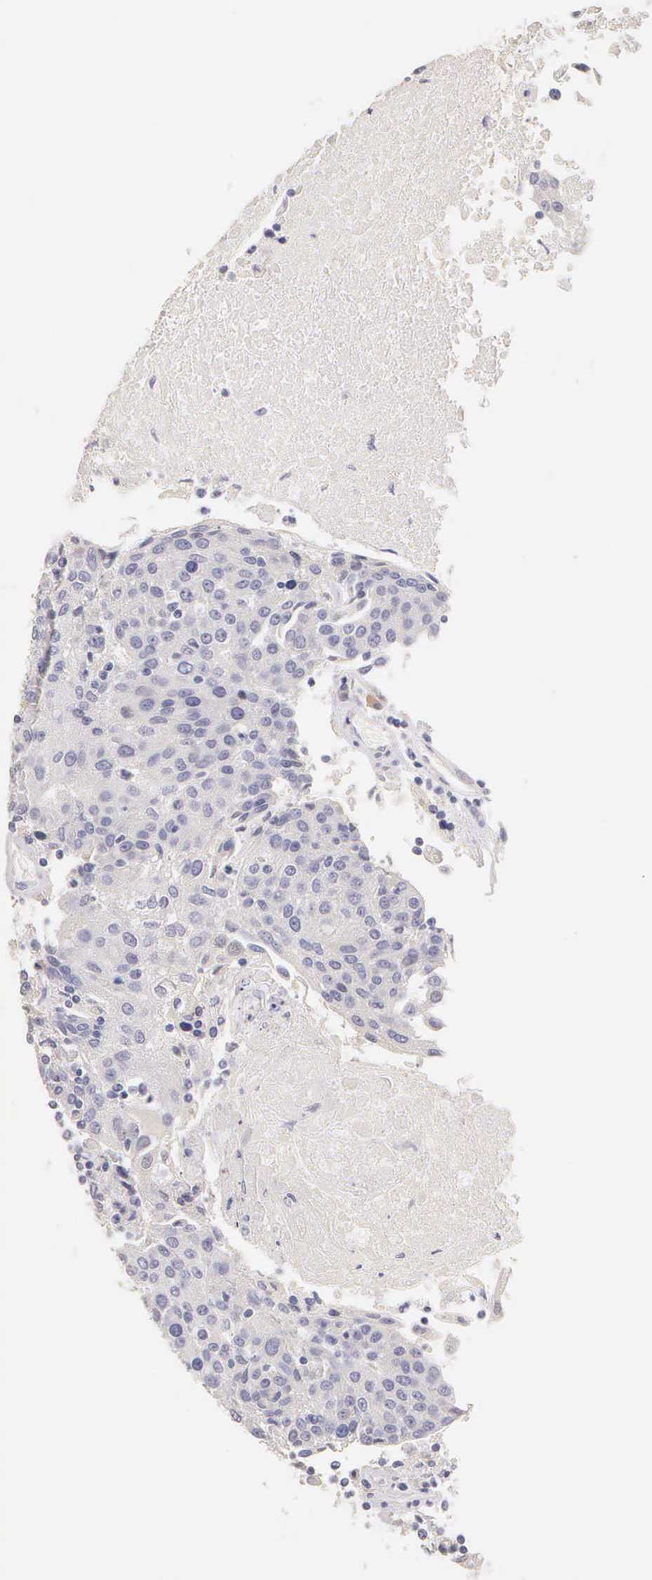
{"staining": {"intensity": "negative", "quantity": "none", "location": "none"}, "tissue": "urothelial cancer", "cell_type": "Tumor cells", "image_type": "cancer", "snomed": [{"axis": "morphology", "description": "Urothelial carcinoma, High grade"}, {"axis": "topography", "description": "Urinary bladder"}], "caption": "A high-resolution micrograph shows immunohistochemistry (IHC) staining of urothelial cancer, which reveals no significant staining in tumor cells.", "gene": "ESR1", "patient": {"sex": "female", "age": 85}}